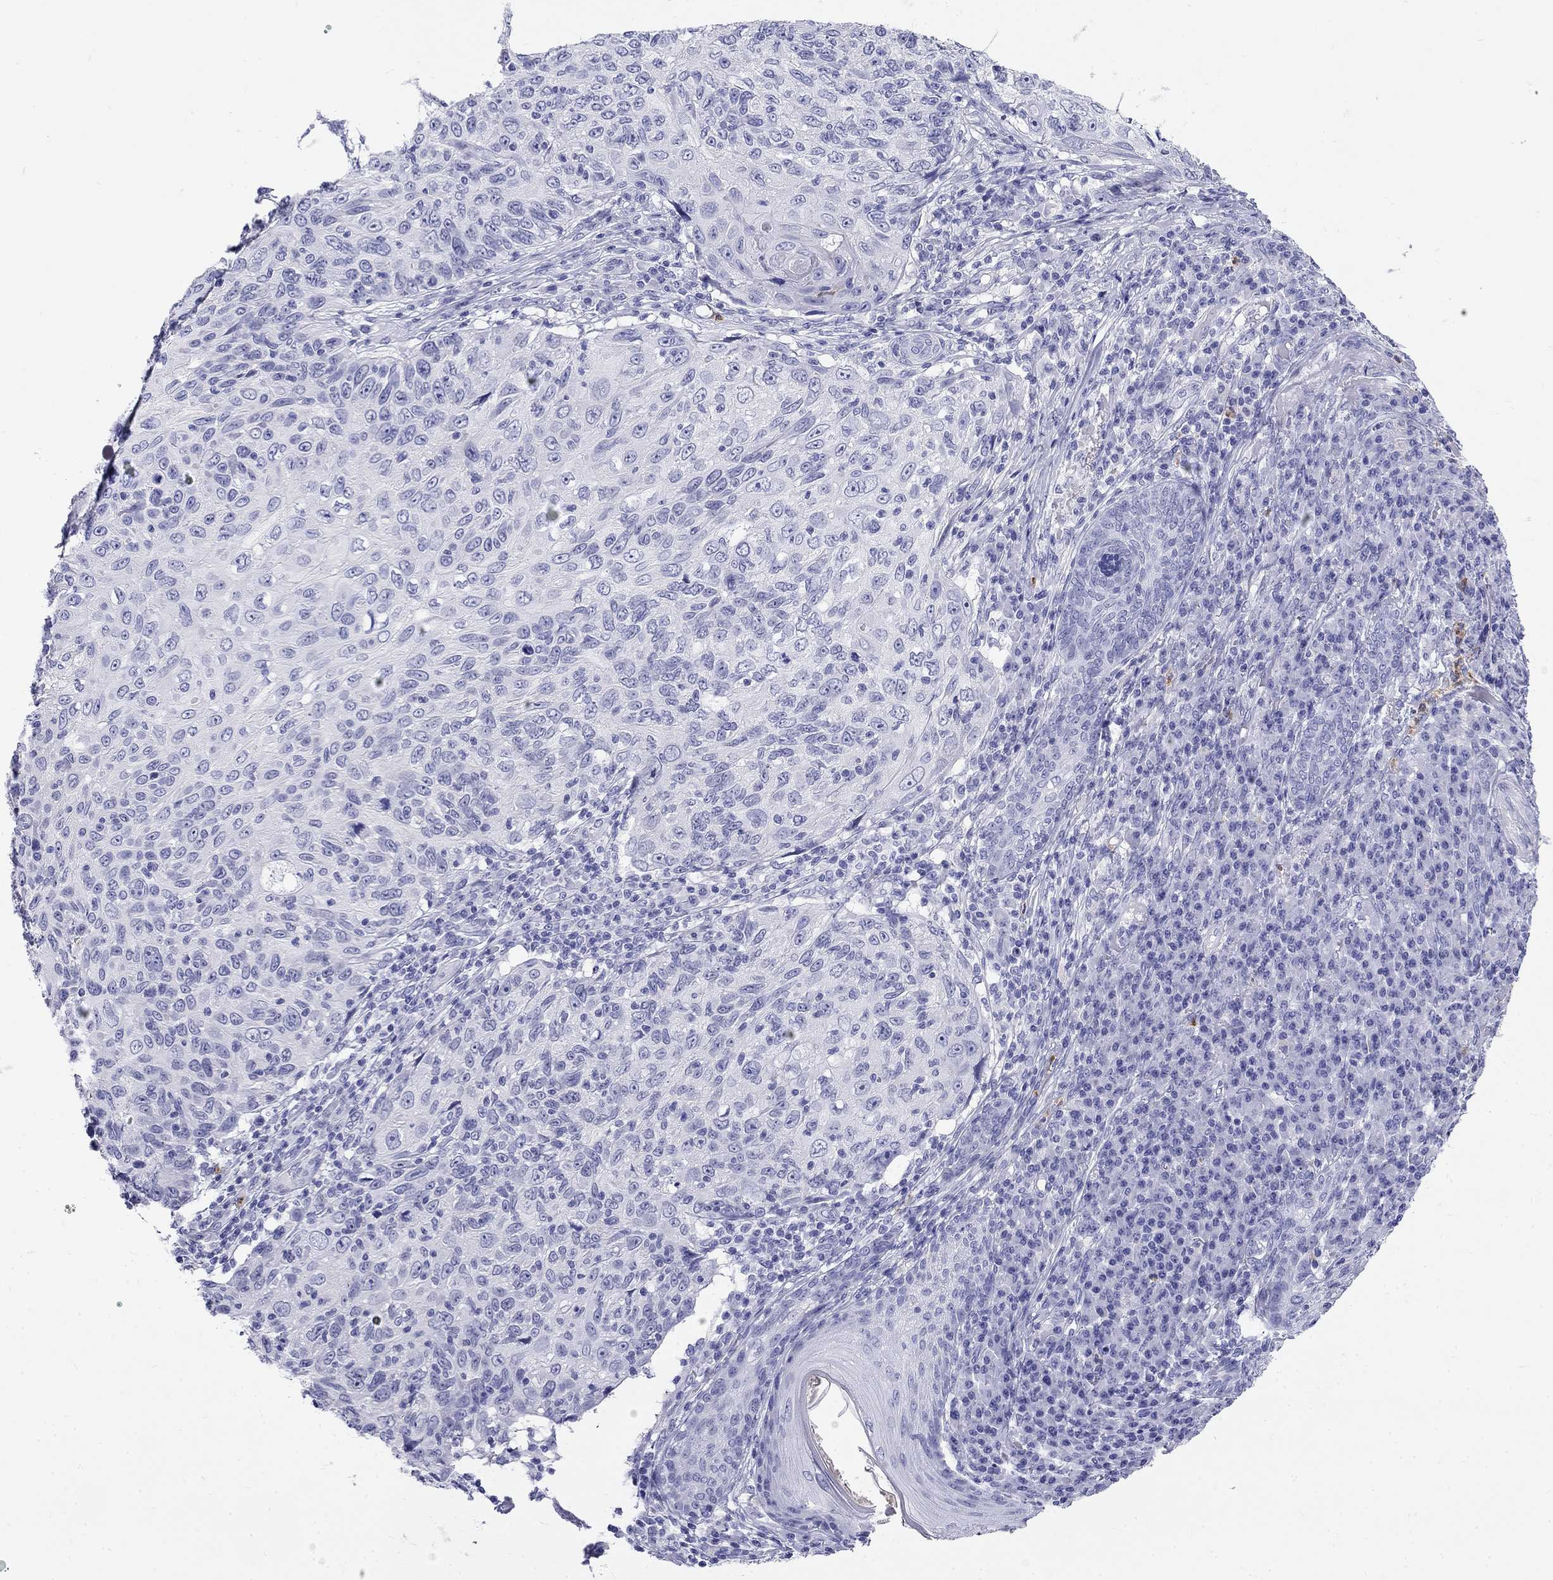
{"staining": {"intensity": "negative", "quantity": "none", "location": "none"}, "tissue": "skin cancer", "cell_type": "Tumor cells", "image_type": "cancer", "snomed": [{"axis": "morphology", "description": "Squamous cell carcinoma, NOS"}, {"axis": "topography", "description": "Skin"}], "caption": "Squamous cell carcinoma (skin) was stained to show a protein in brown. There is no significant expression in tumor cells.", "gene": "PPP1R36", "patient": {"sex": "male", "age": 92}}